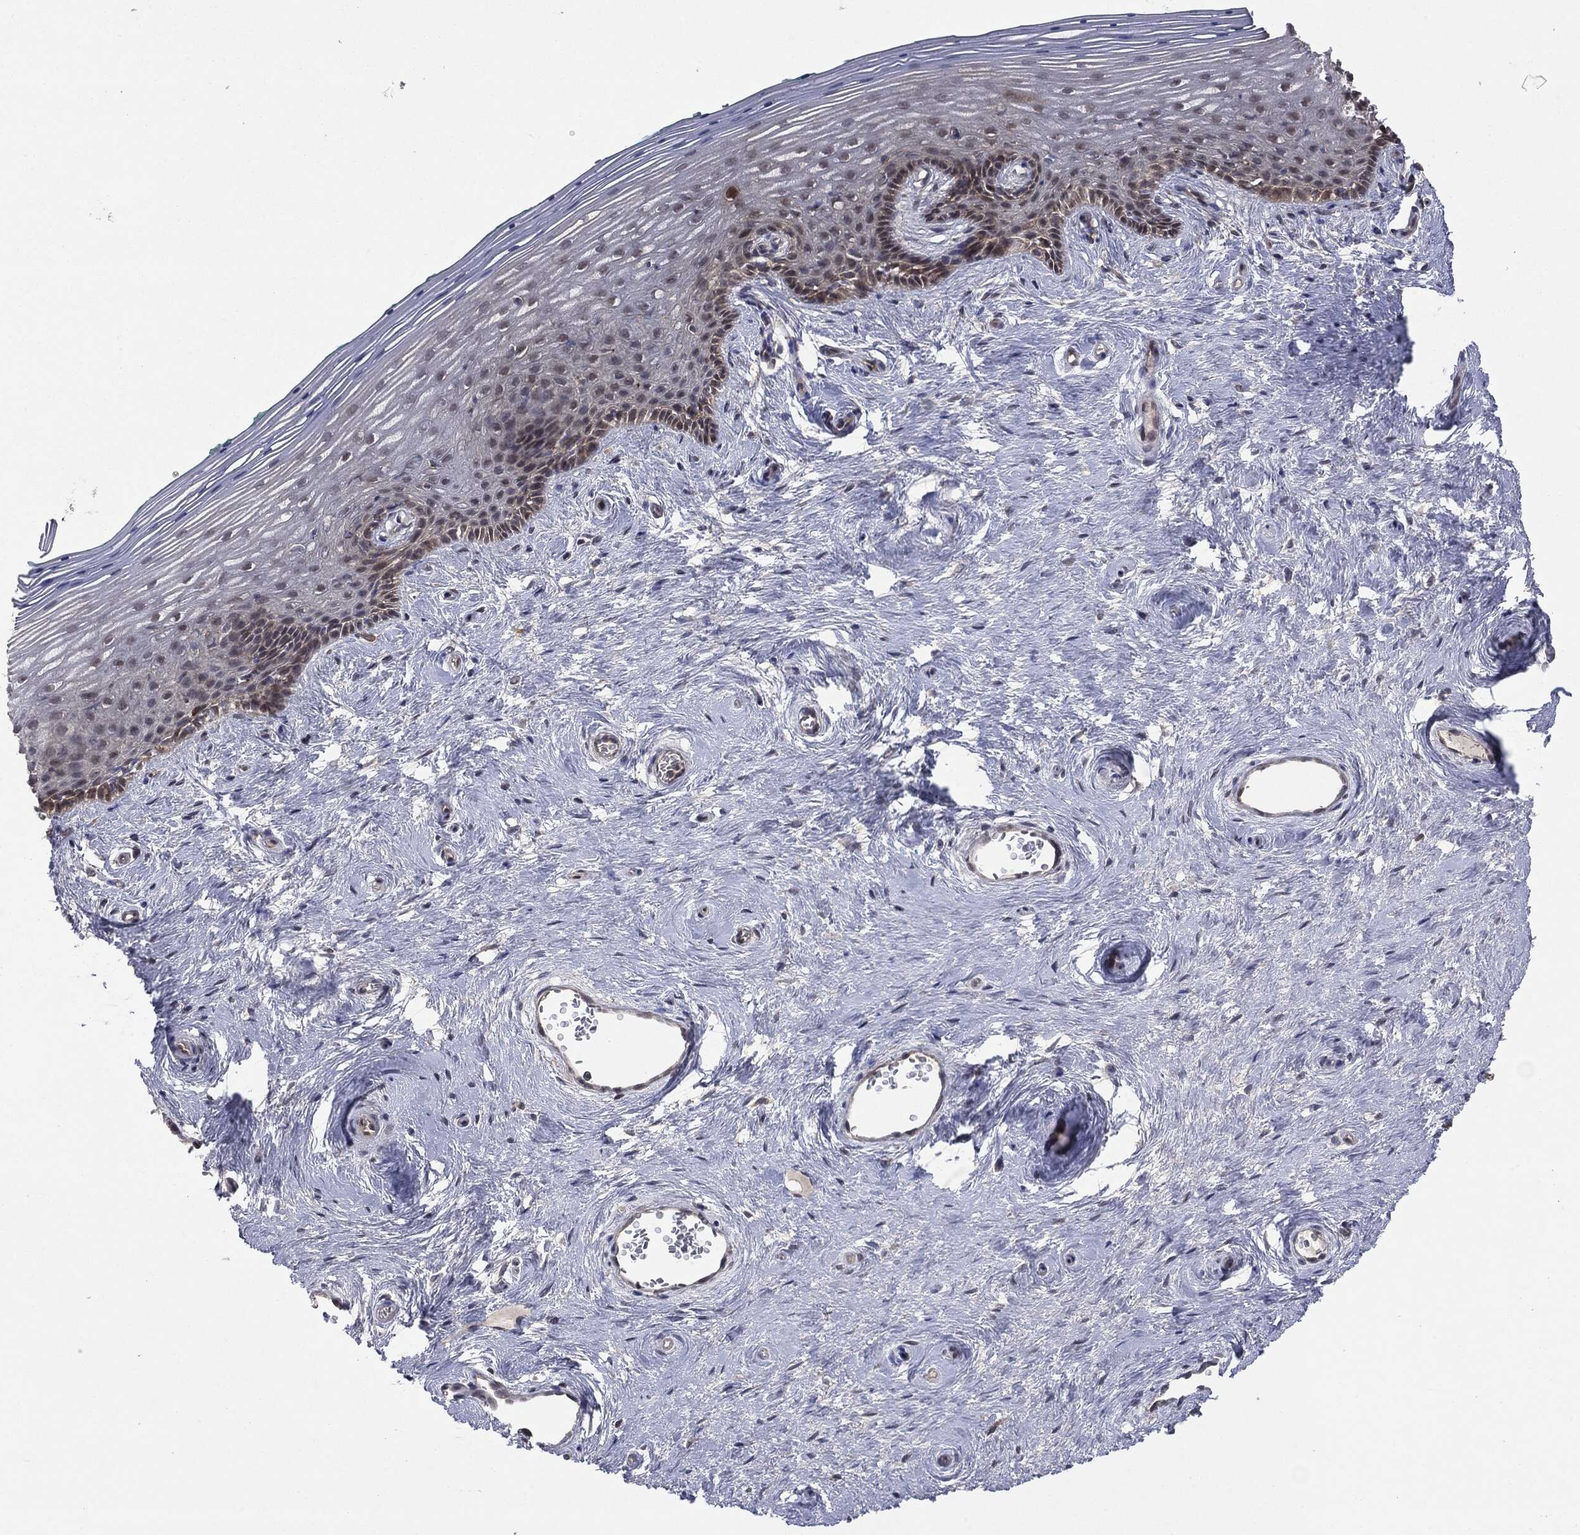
{"staining": {"intensity": "moderate", "quantity": "<25%", "location": "cytoplasmic/membranous"}, "tissue": "vagina", "cell_type": "Squamous epithelial cells", "image_type": "normal", "snomed": [{"axis": "morphology", "description": "Normal tissue, NOS"}, {"axis": "topography", "description": "Vagina"}], "caption": "Normal vagina reveals moderate cytoplasmic/membranous expression in approximately <25% of squamous epithelial cells.", "gene": "KRT7", "patient": {"sex": "female", "age": 45}}